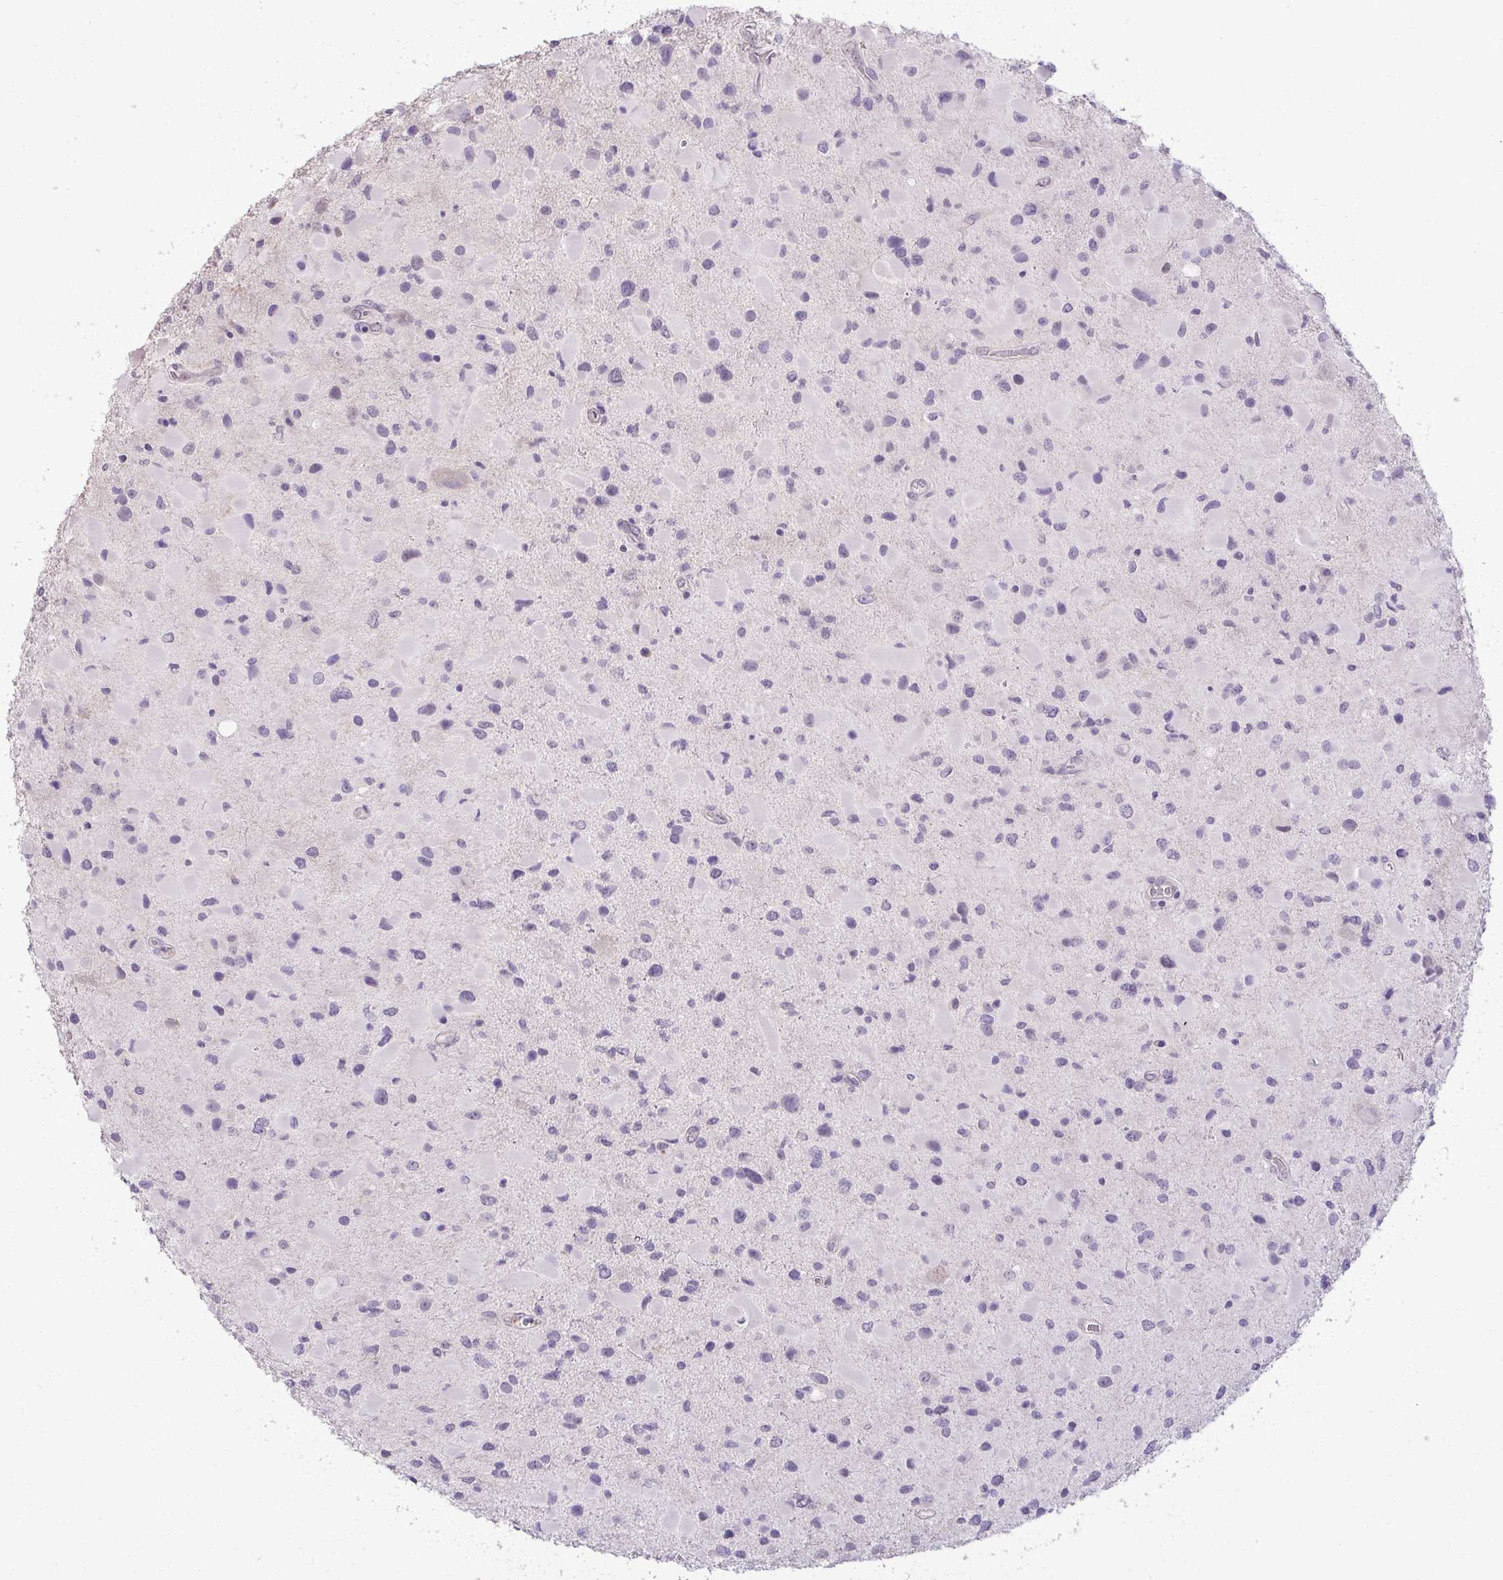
{"staining": {"intensity": "negative", "quantity": "none", "location": "none"}, "tissue": "glioma", "cell_type": "Tumor cells", "image_type": "cancer", "snomed": [{"axis": "morphology", "description": "Glioma, malignant, Low grade"}, {"axis": "topography", "description": "Brain"}], "caption": "Malignant low-grade glioma was stained to show a protein in brown. There is no significant staining in tumor cells.", "gene": "SLC30A3", "patient": {"sex": "female", "age": 32}}